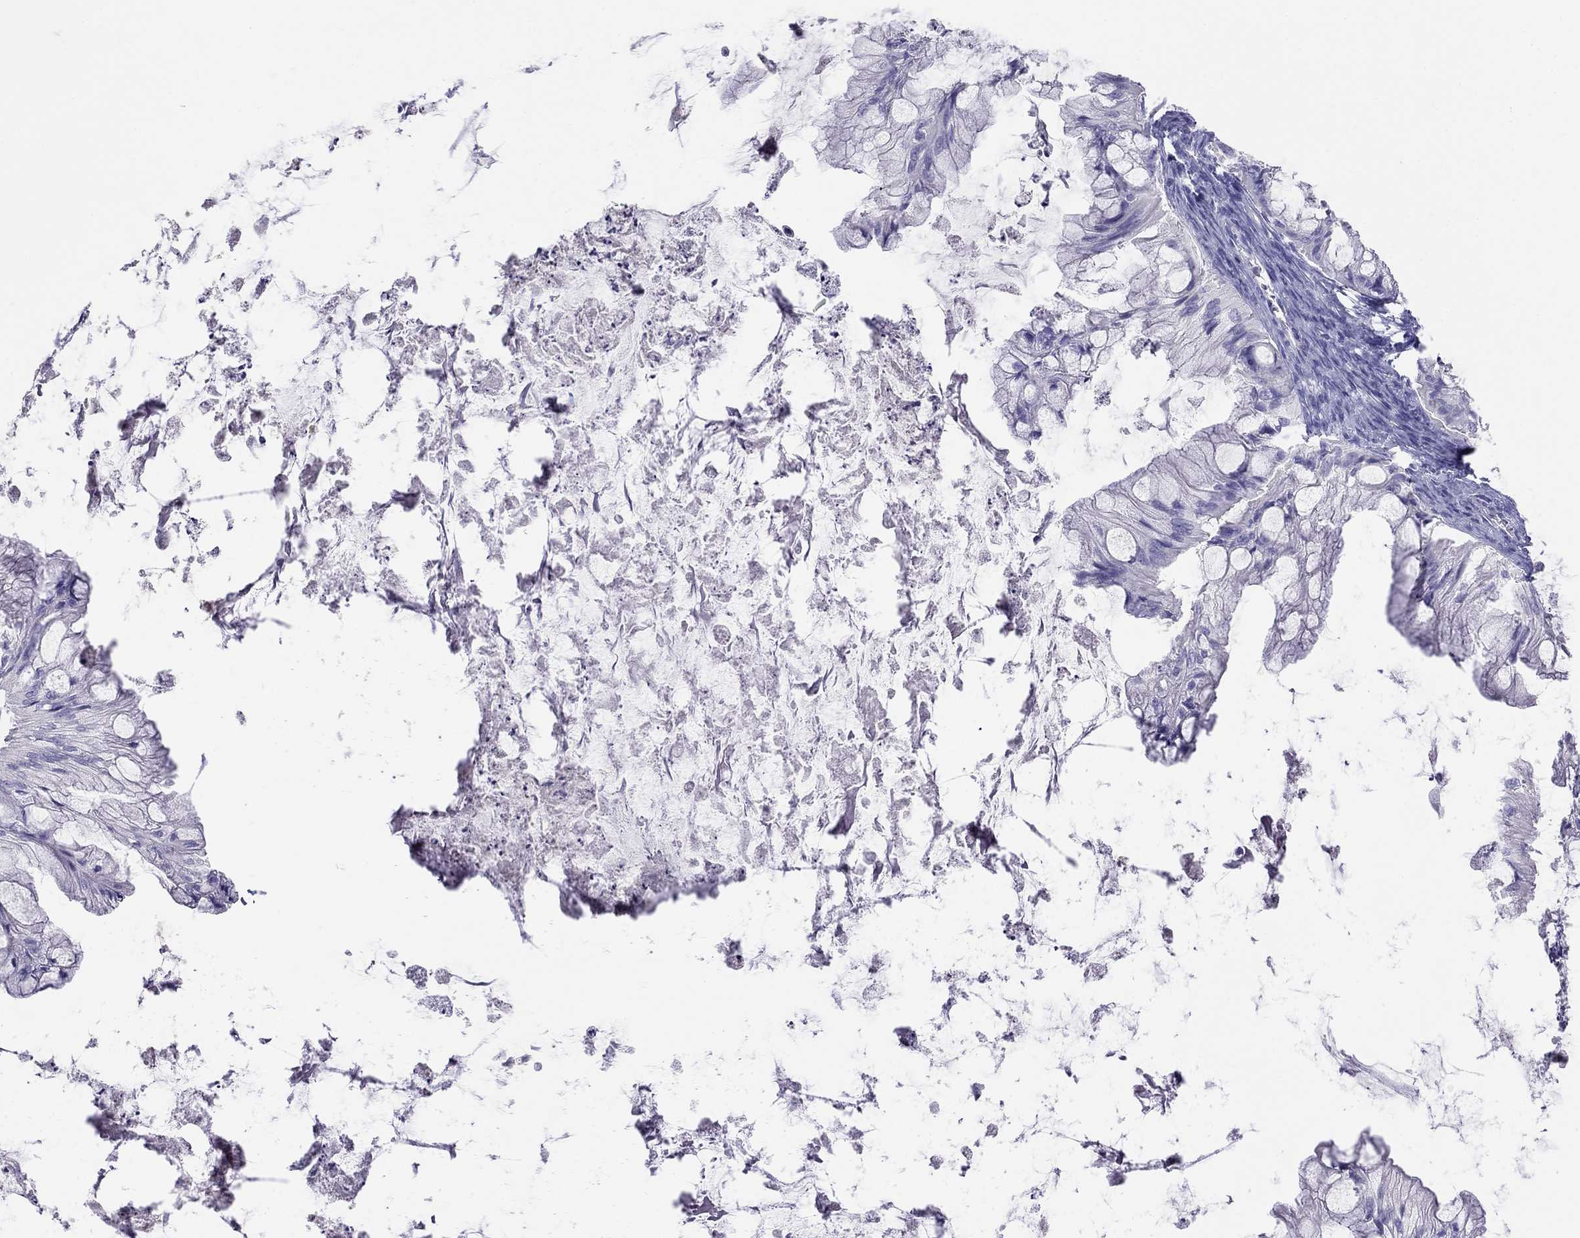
{"staining": {"intensity": "negative", "quantity": "none", "location": "none"}, "tissue": "ovarian cancer", "cell_type": "Tumor cells", "image_type": "cancer", "snomed": [{"axis": "morphology", "description": "Cystadenocarcinoma, mucinous, NOS"}, {"axis": "topography", "description": "Ovary"}], "caption": "DAB immunohistochemical staining of ovarian cancer (mucinous cystadenocarcinoma) shows no significant expression in tumor cells.", "gene": "HLA-DQB2", "patient": {"sex": "female", "age": 57}}